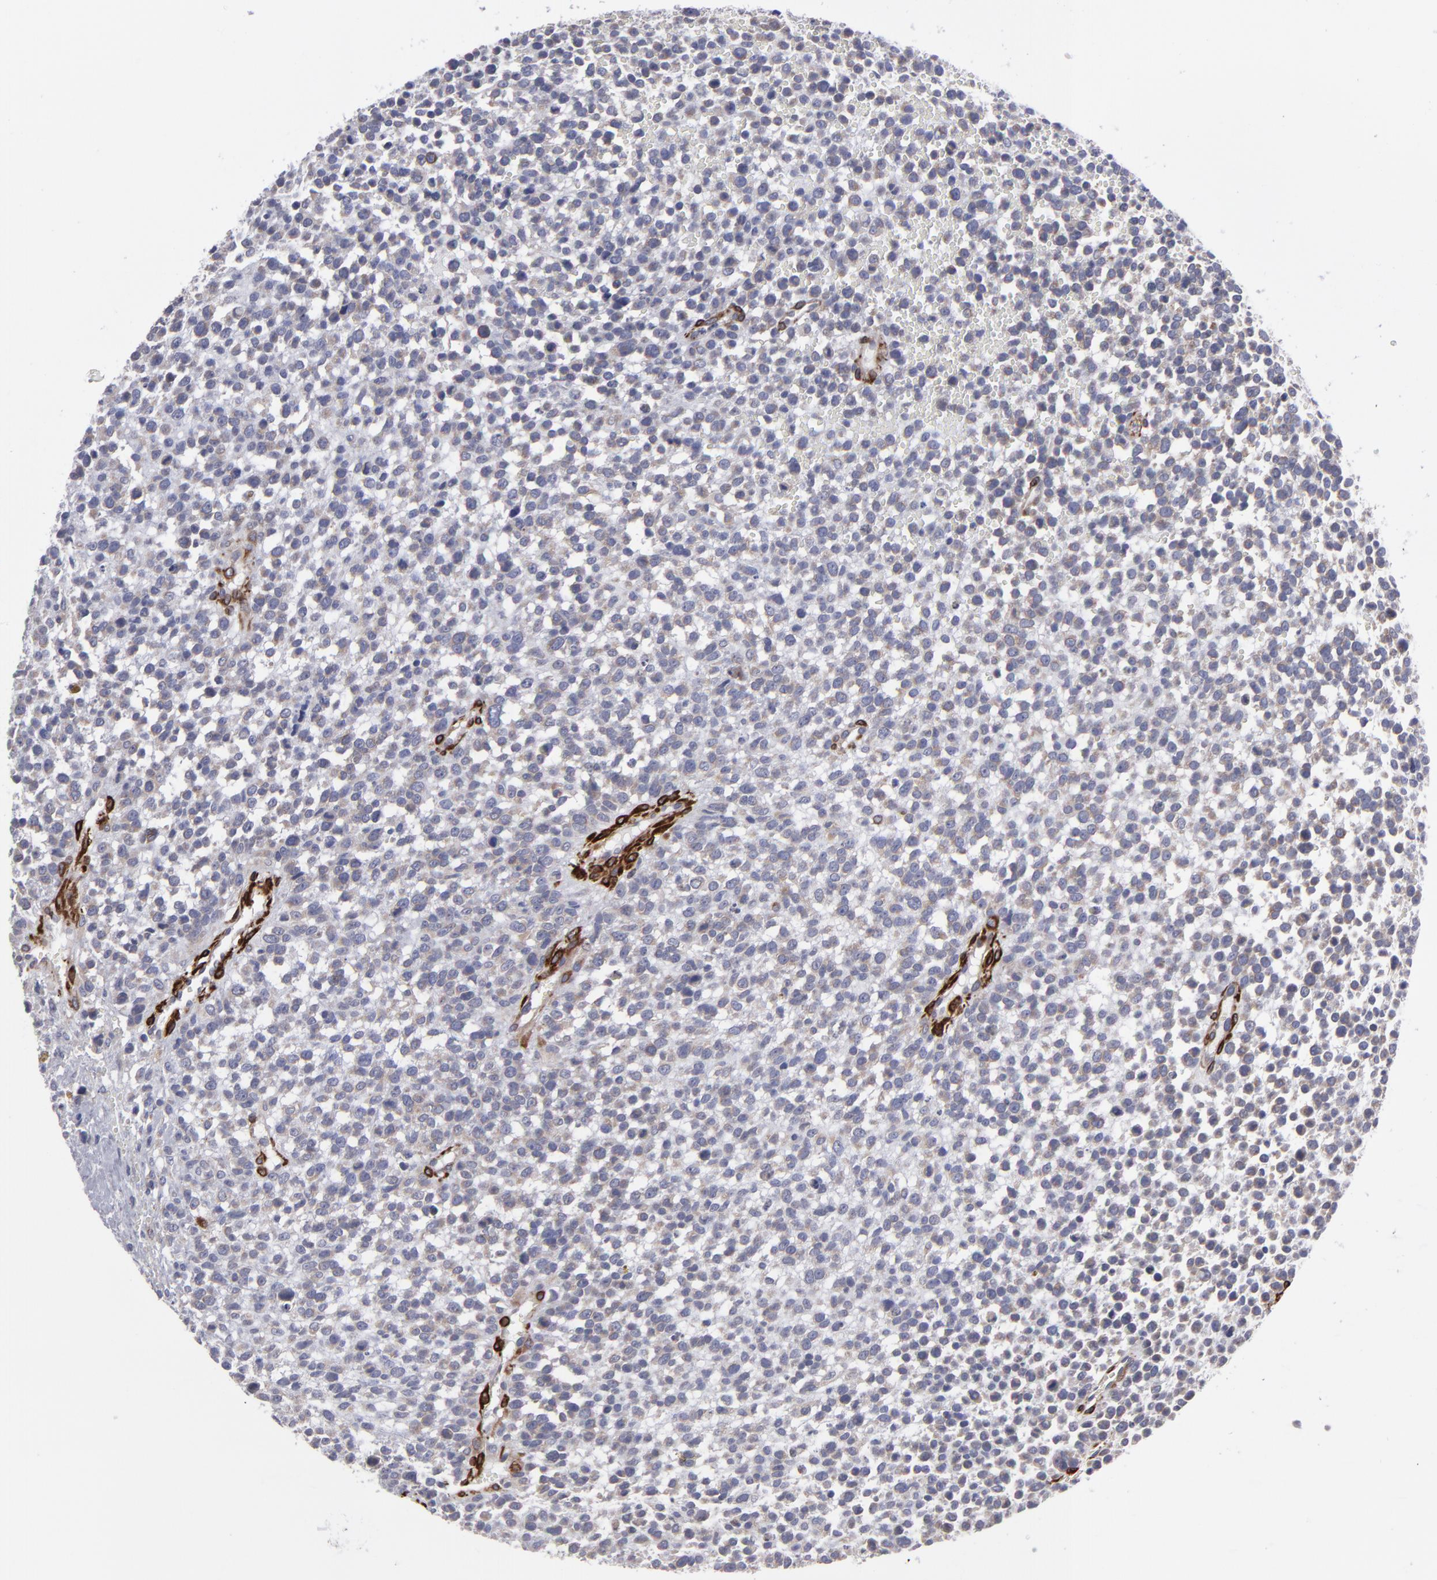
{"staining": {"intensity": "weak", "quantity": "25%-75%", "location": "cytoplasmic/membranous"}, "tissue": "glioma", "cell_type": "Tumor cells", "image_type": "cancer", "snomed": [{"axis": "morphology", "description": "Glioma, malignant, High grade"}, {"axis": "topography", "description": "Brain"}], "caption": "A brown stain highlights weak cytoplasmic/membranous positivity of a protein in human high-grade glioma (malignant) tumor cells.", "gene": "SLMAP", "patient": {"sex": "male", "age": 66}}